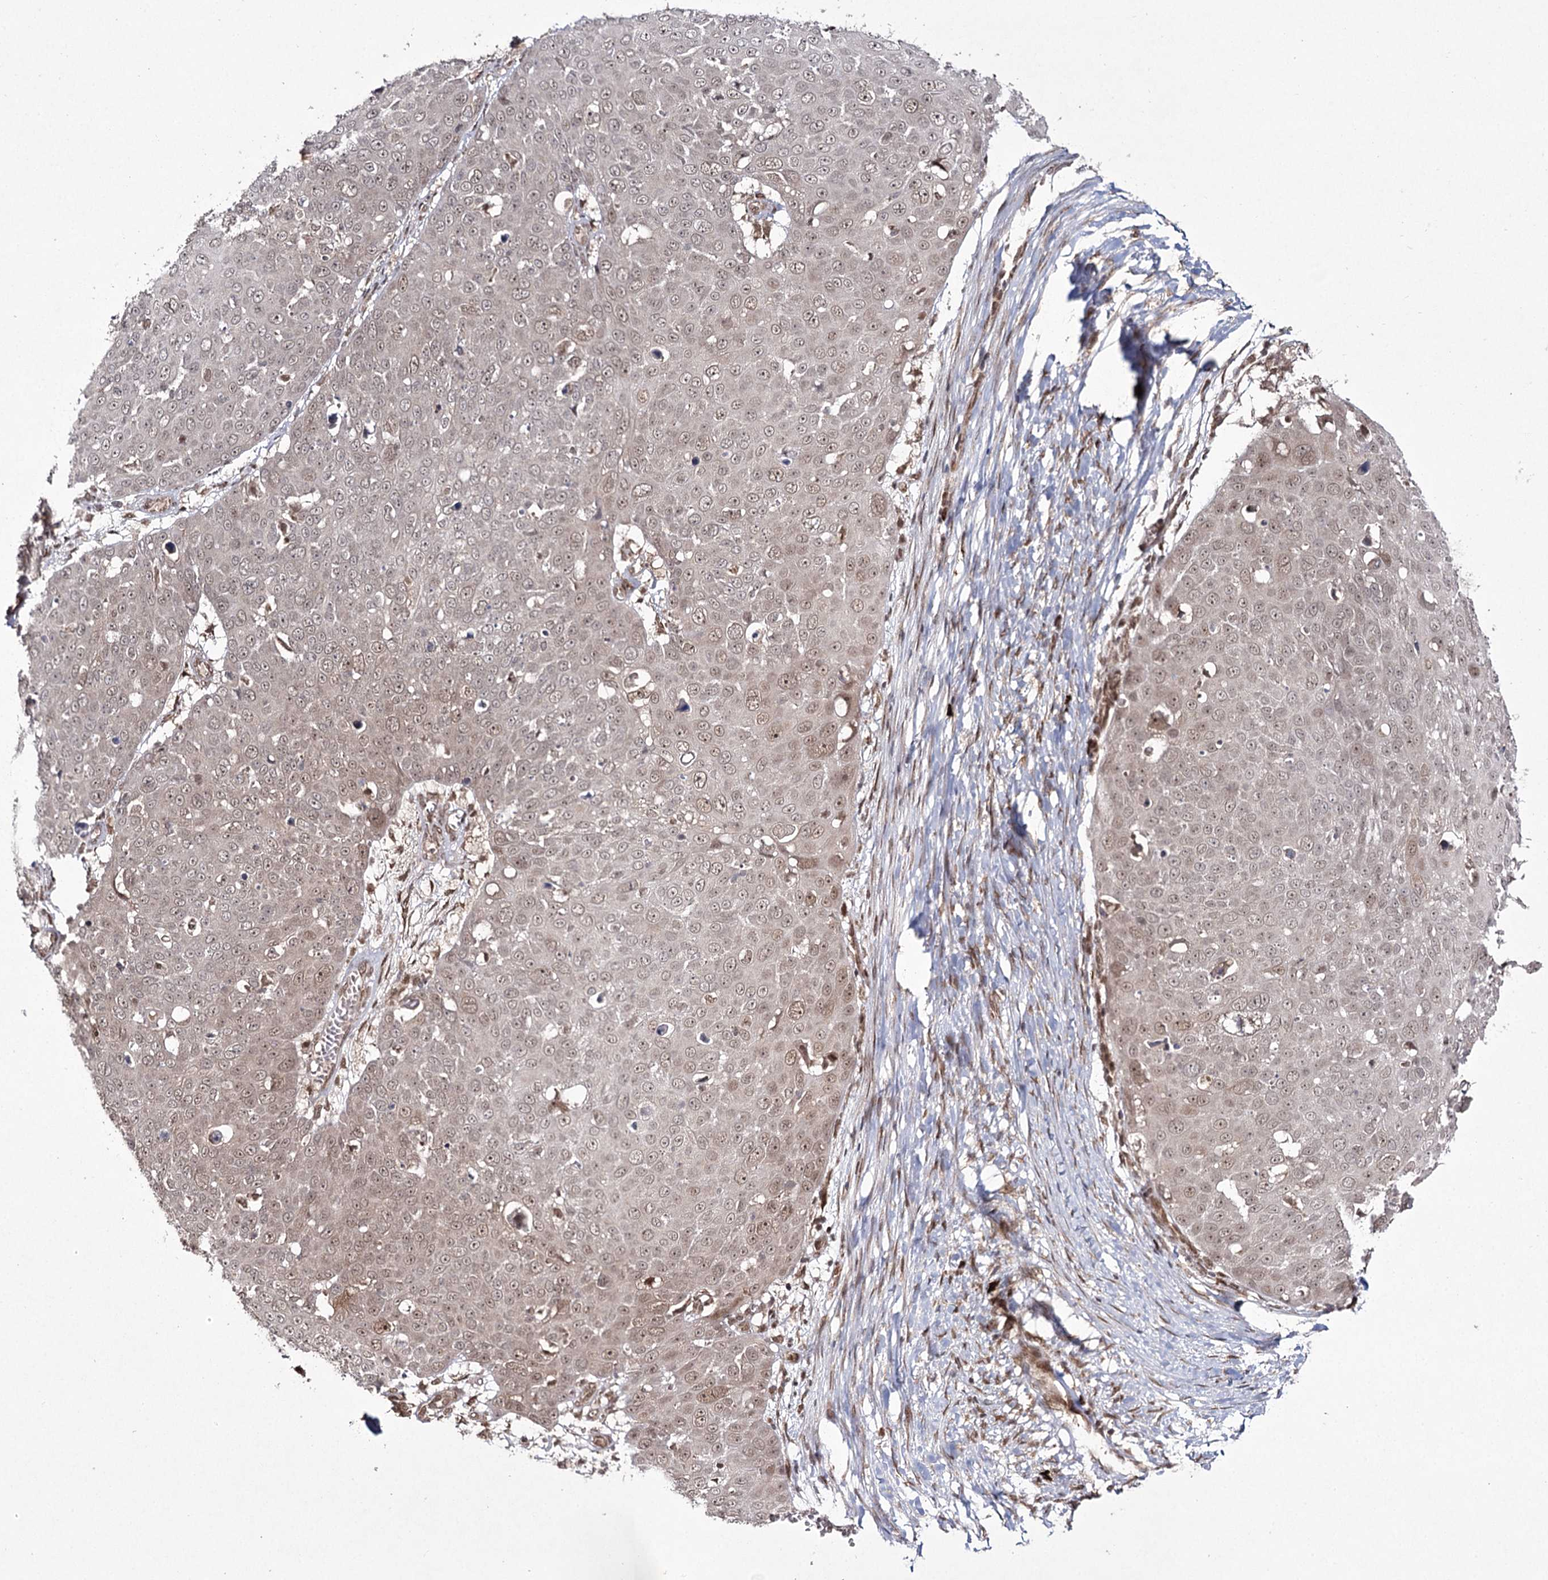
{"staining": {"intensity": "weak", "quantity": "25%-75%", "location": "nuclear"}, "tissue": "skin cancer", "cell_type": "Tumor cells", "image_type": "cancer", "snomed": [{"axis": "morphology", "description": "Squamous cell carcinoma, NOS"}, {"axis": "topography", "description": "Skin"}], "caption": "This is an image of immunohistochemistry staining of skin cancer (squamous cell carcinoma), which shows weak positivity in the nuclear of tumor cells.", "gene": "TRNT1", "patient": {"sex": "male", "age": 71}}